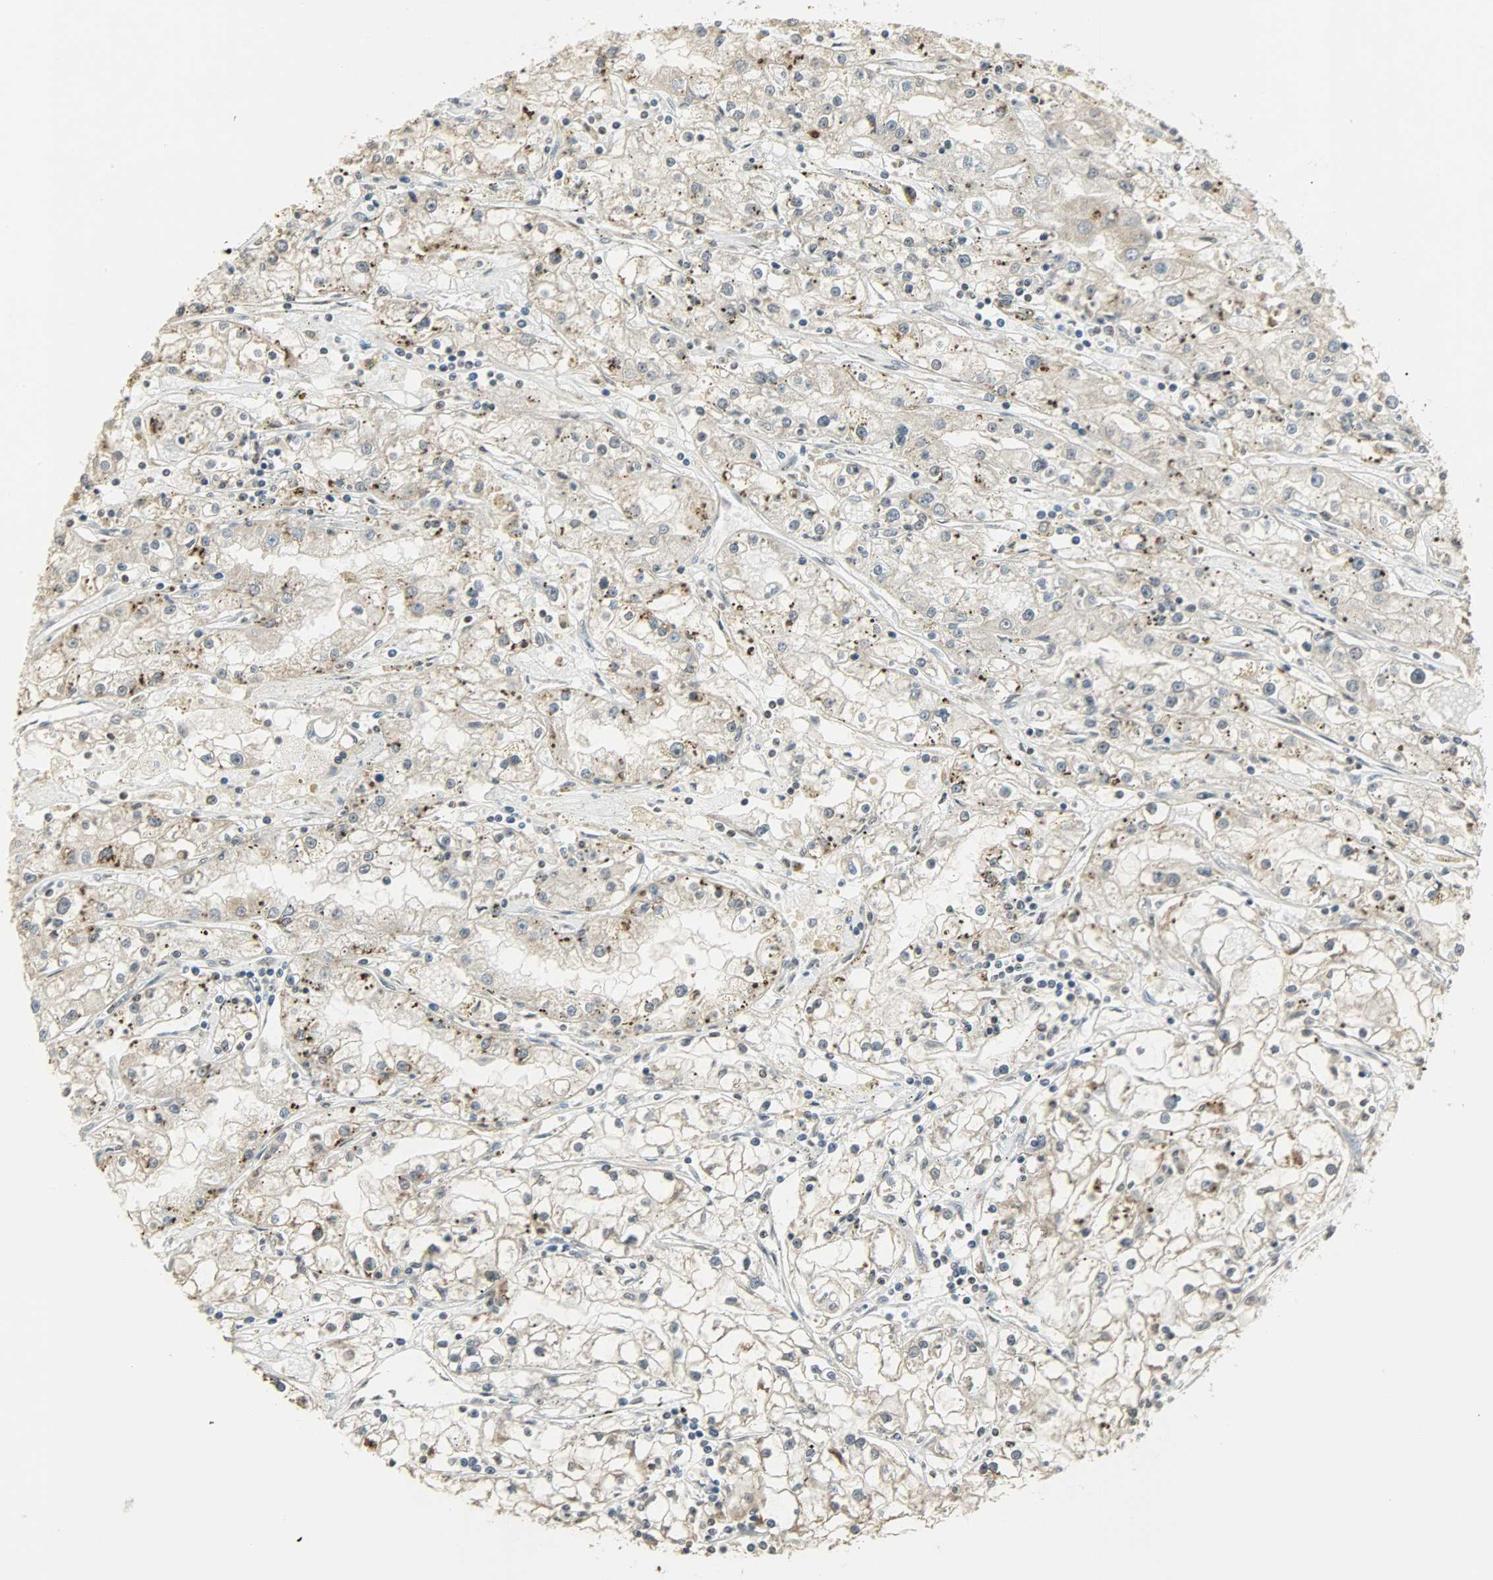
{"staining": {"intensity": "weak", "quantity": "<25%", "location": "cytoplasmic/membranous"}, "tissue": "renal cancer", "cell_type": "Tumor cells", "image_type": "cancer", "snomed": [{"axis": "morphology", "description": "Adenocarcinoma, NOS"}, {"axis": "topography", "description": "Kidney"}], "caption": "Photomicrograph shows no protein expression in tumor cells of renal adenocarcinoma tissue. (Brightfield microscopy of DAB IHC at high magnification).", "gene": "SMARCA5", "patient": {"sex": "male", "age": 56}}